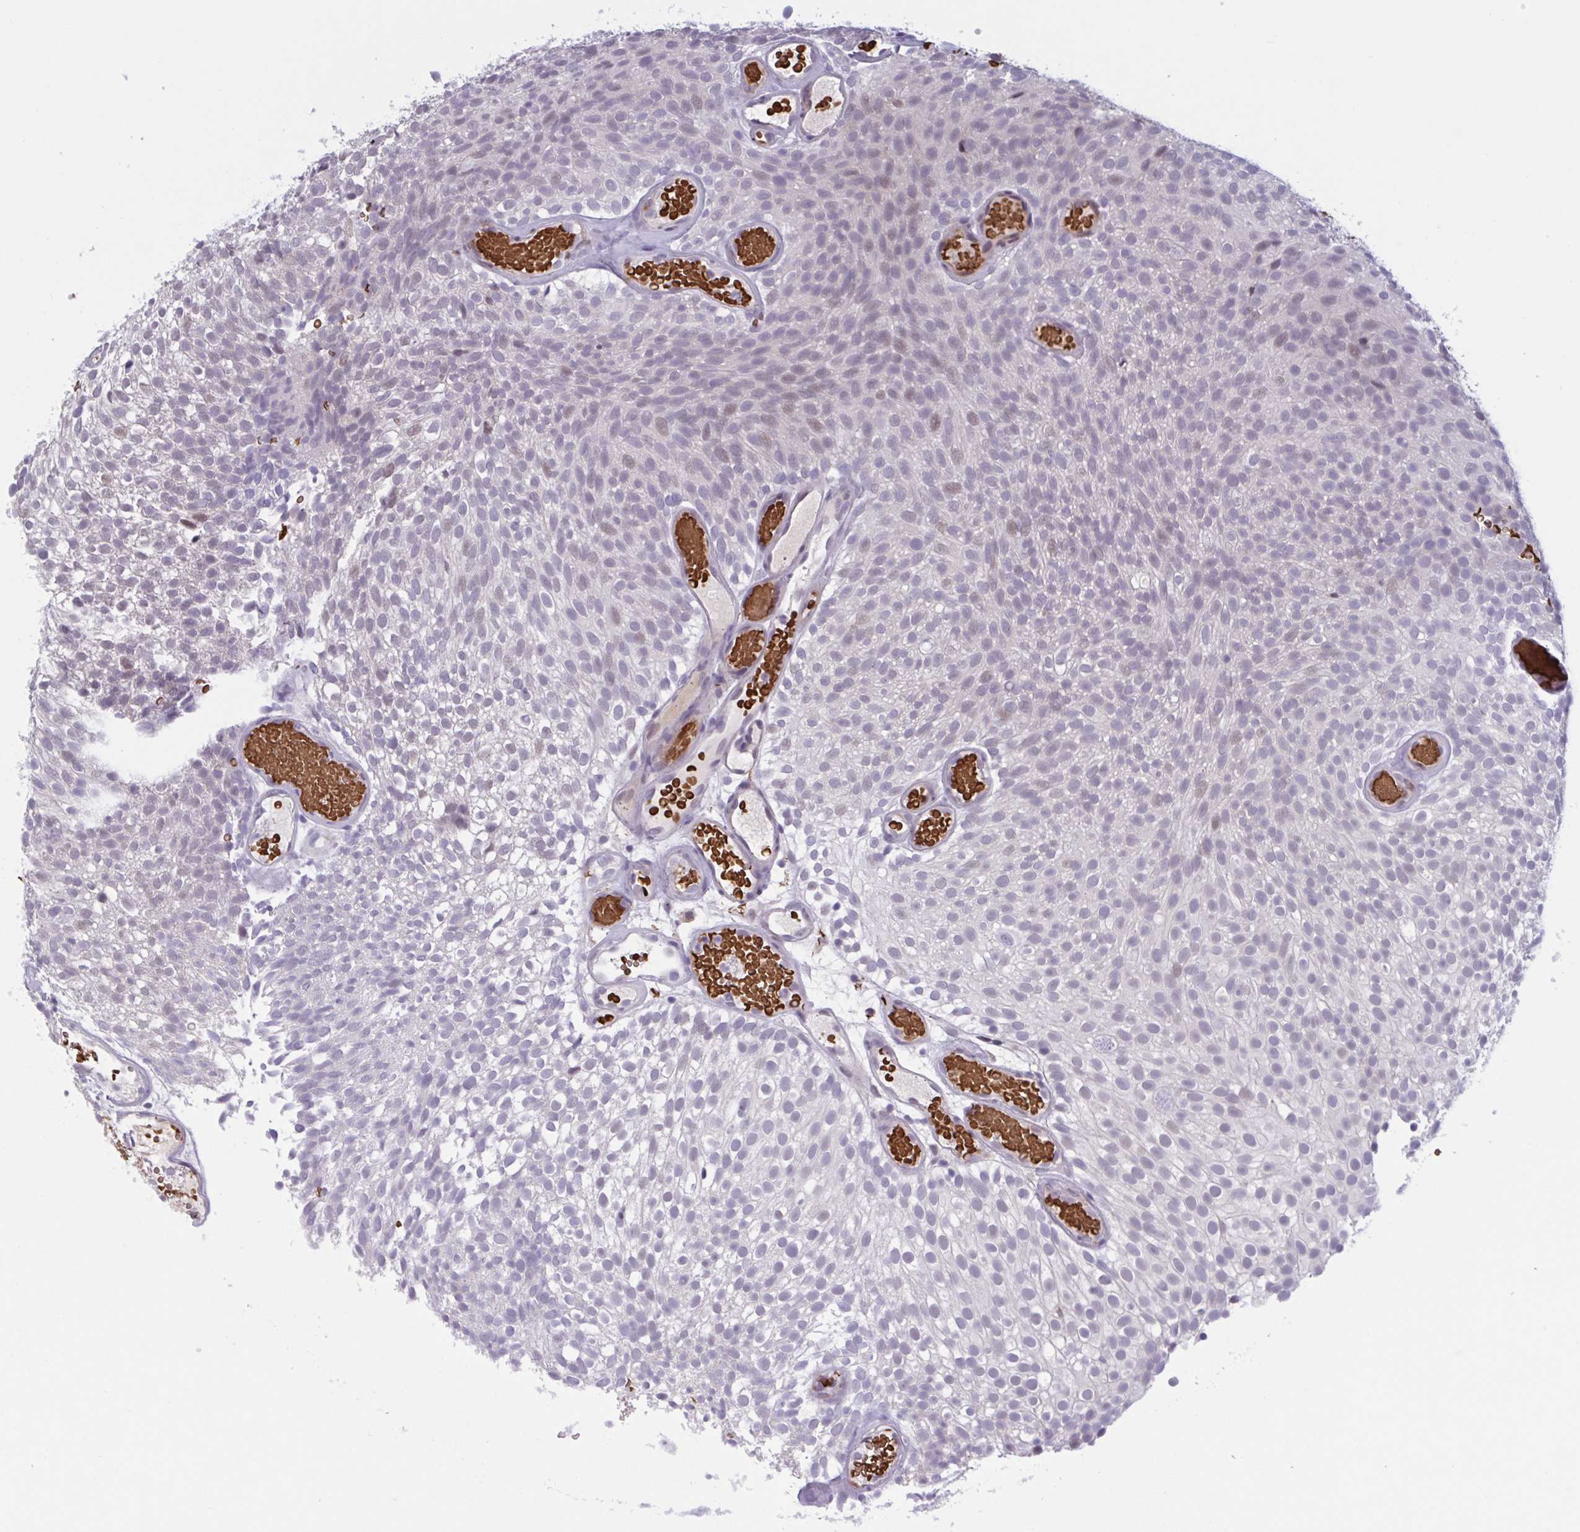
{"staining": {"intensity": "weak", "quantity": "<25%", "location": "nuclear"}, "tissue": "urothelial cancer", "cell_type": "Tumor cells", "image_type": "cancer", "snomed": [{"axis": "morphology", "description": "Urothelial carcinoma, Low grade"}, {"axis": "topography", "description": "Urinary bladder"}], "caption": "This is an immunohistochemistry micrograph of human urothelial cancer. There is no positivity in tumor cells.", "gene": "HSD11B2", "patient": {"sex": "male", "age": 78}}